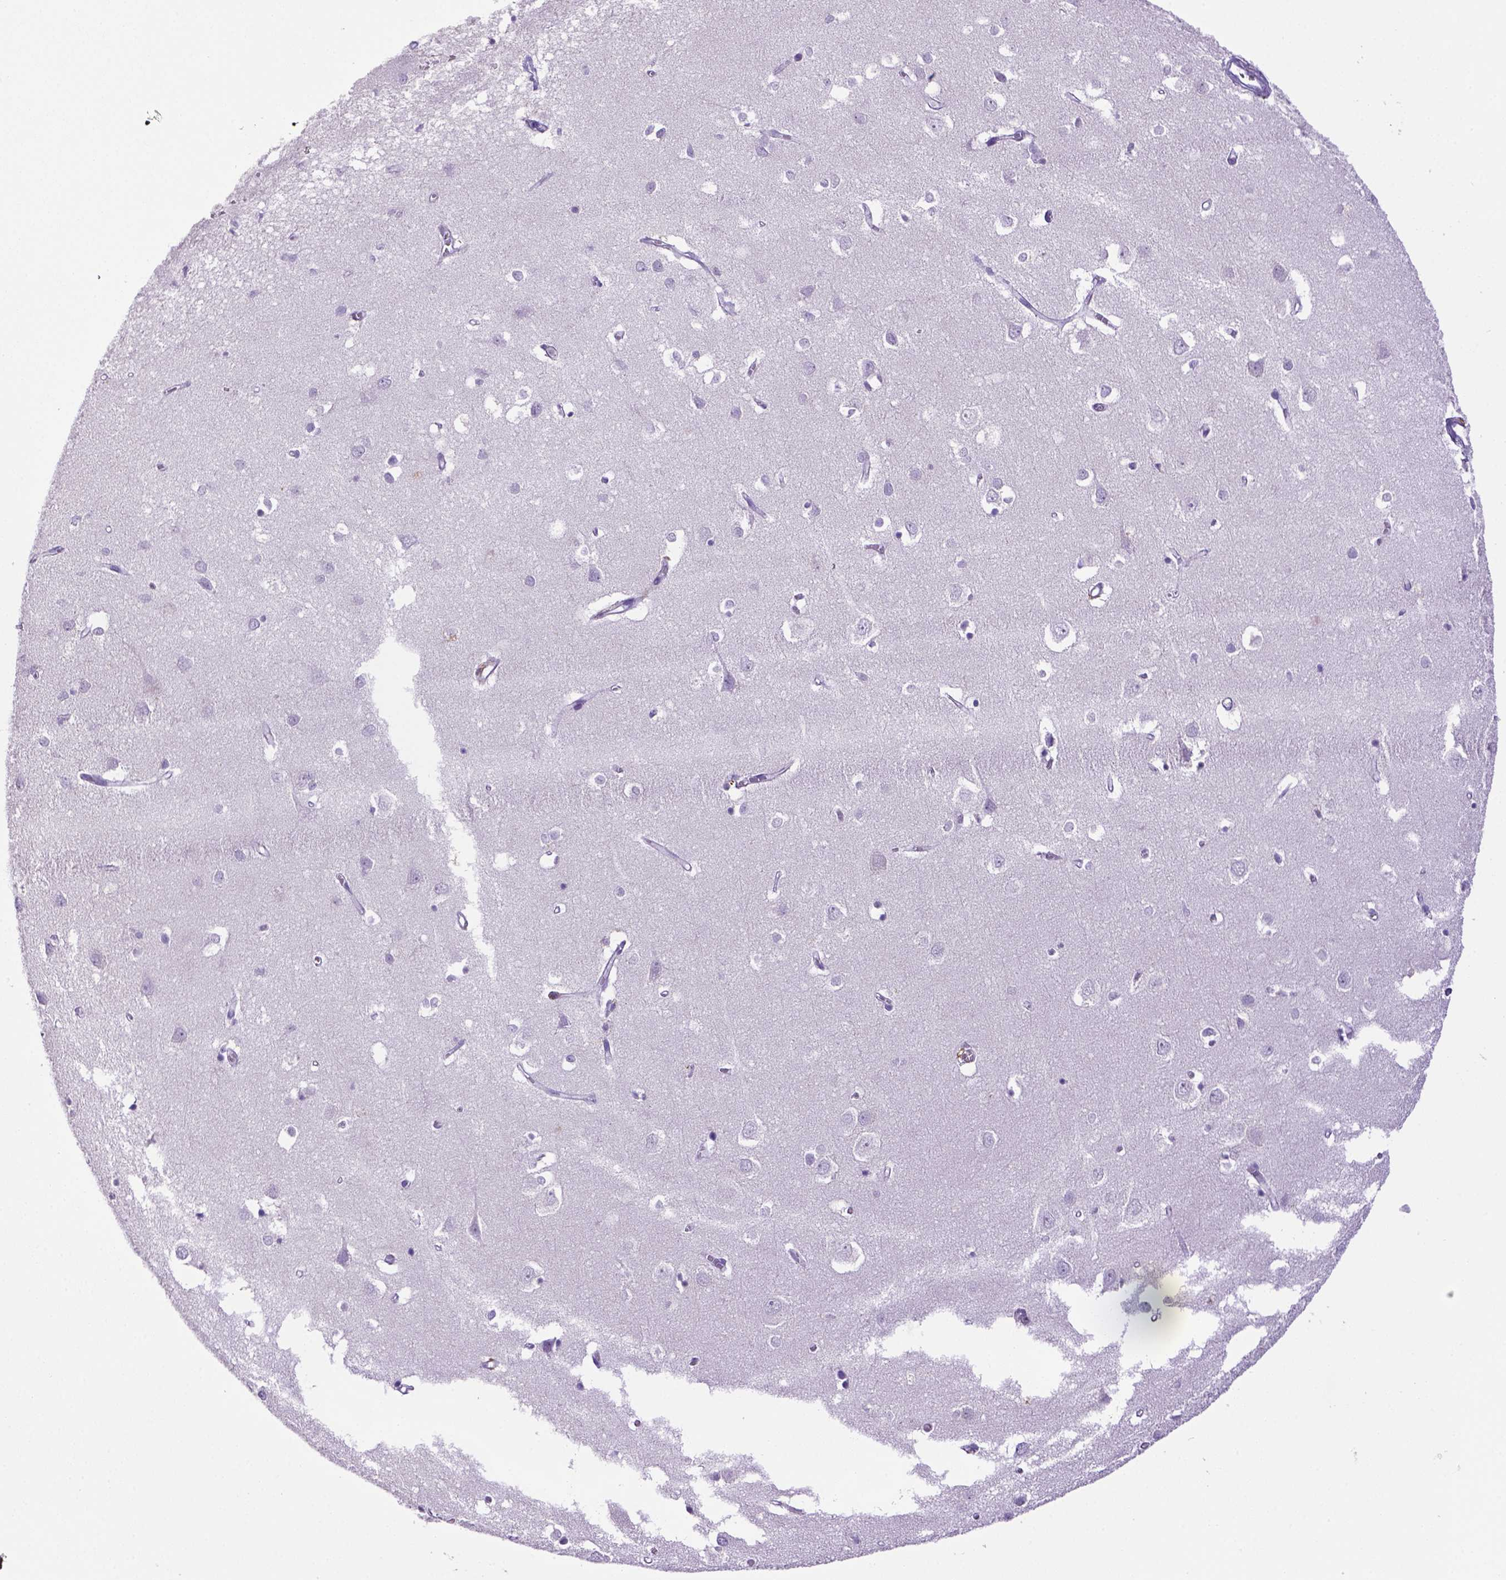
{"staining": {"intensity": "negative", "quantity": "none", "location": "none"}, "tissue": "cerebral cortex", "cell_type": "Endothelial cells", "image_type": "normal", "snomed": [{"axis": "morphology", "description": "Normal tissue, NOS"}, {"axis": "topography", "description": "Cerebral cortex"}], "caption": "IHC histopathology image of normal cerebral cortex: human cerebral cortex stained with DAB shows no significant protein positivity in endothelial cells.", "gene": "CD68", "patient": {"sex": "male", "age": 70}}